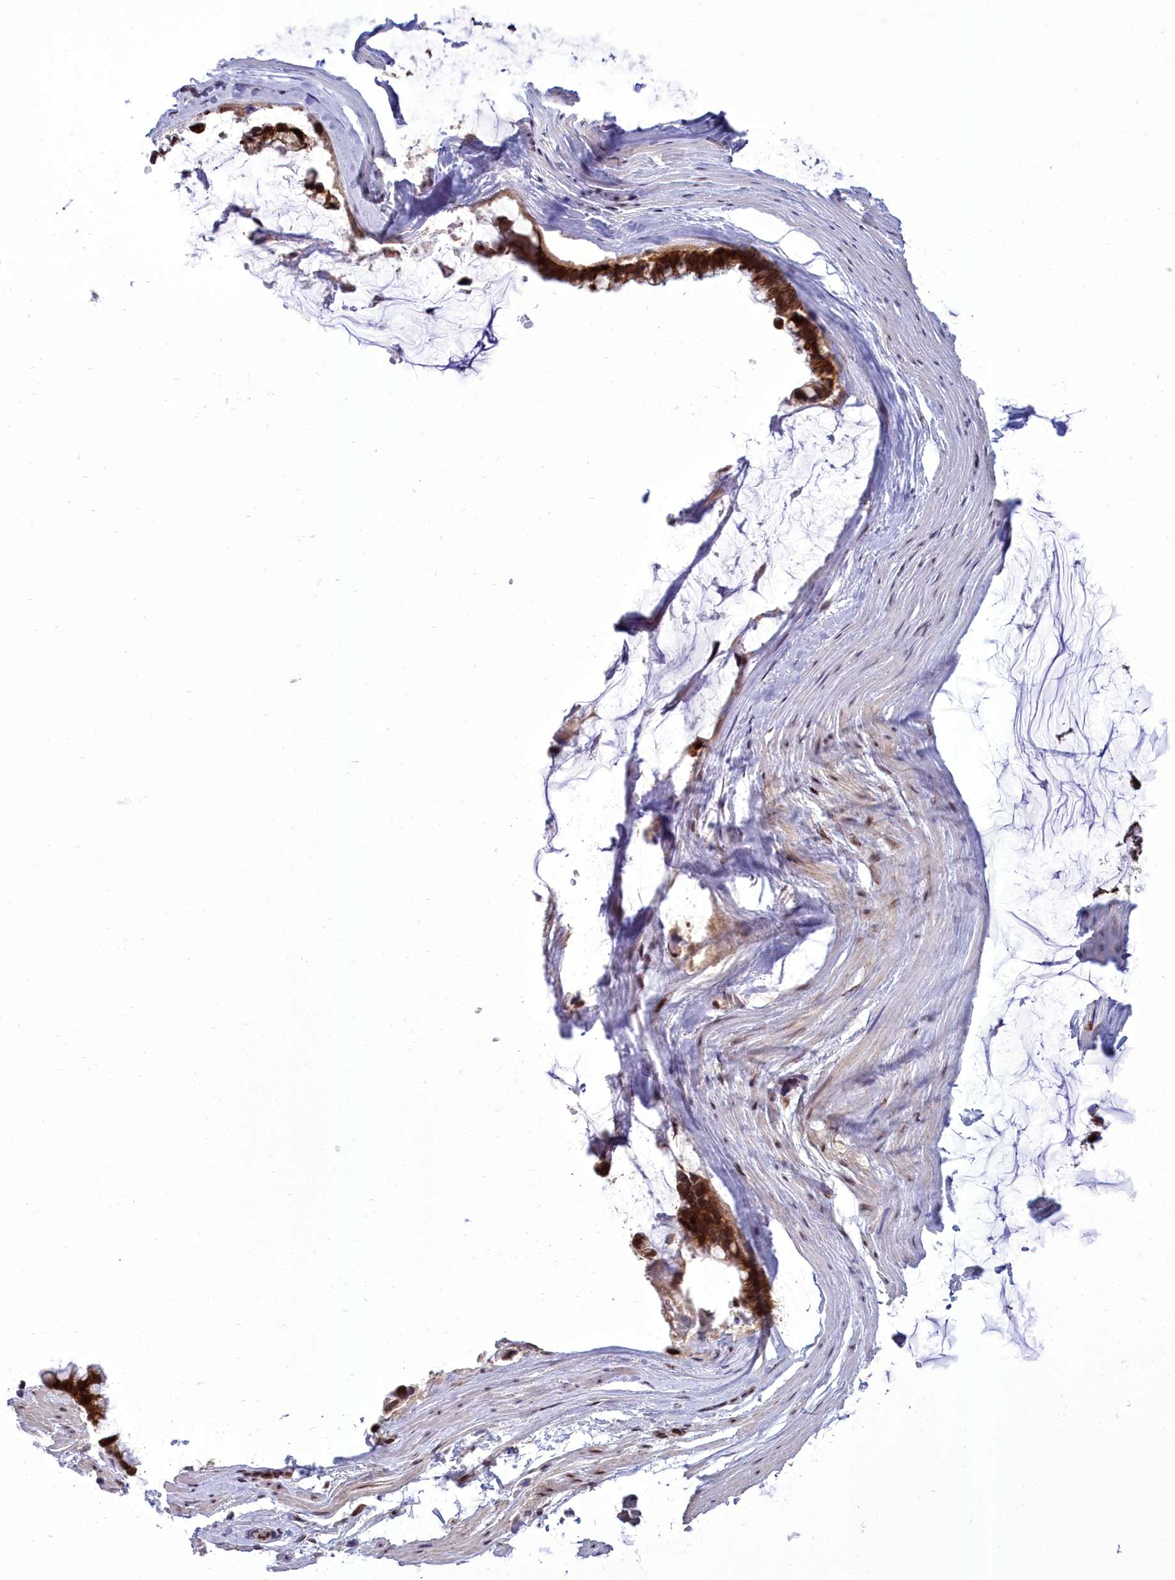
{"staining": {"intensity": "strong", "quantity": ">75%", "location": "cytoplasmic/membranous,nuclear"}, "tissue": "ovarian cancer", "cell_type": "Tumor cells", "image_type": "cancer", "snomed": [{"axis": "morphology", "description": "Cystadenocarcinoma, mucinous, NOS"}, {"axis": "topography", "description": "Ovary"}], "caption": "There is high levels of strong cytoplasmic/membranous and nuclear staining in tumor cells of ovarian cancer, as demonstrated by immunohistochemical staining (brown color).", "gene": "CEACAM19", "patient": {"sex": "female", "age": 39}}